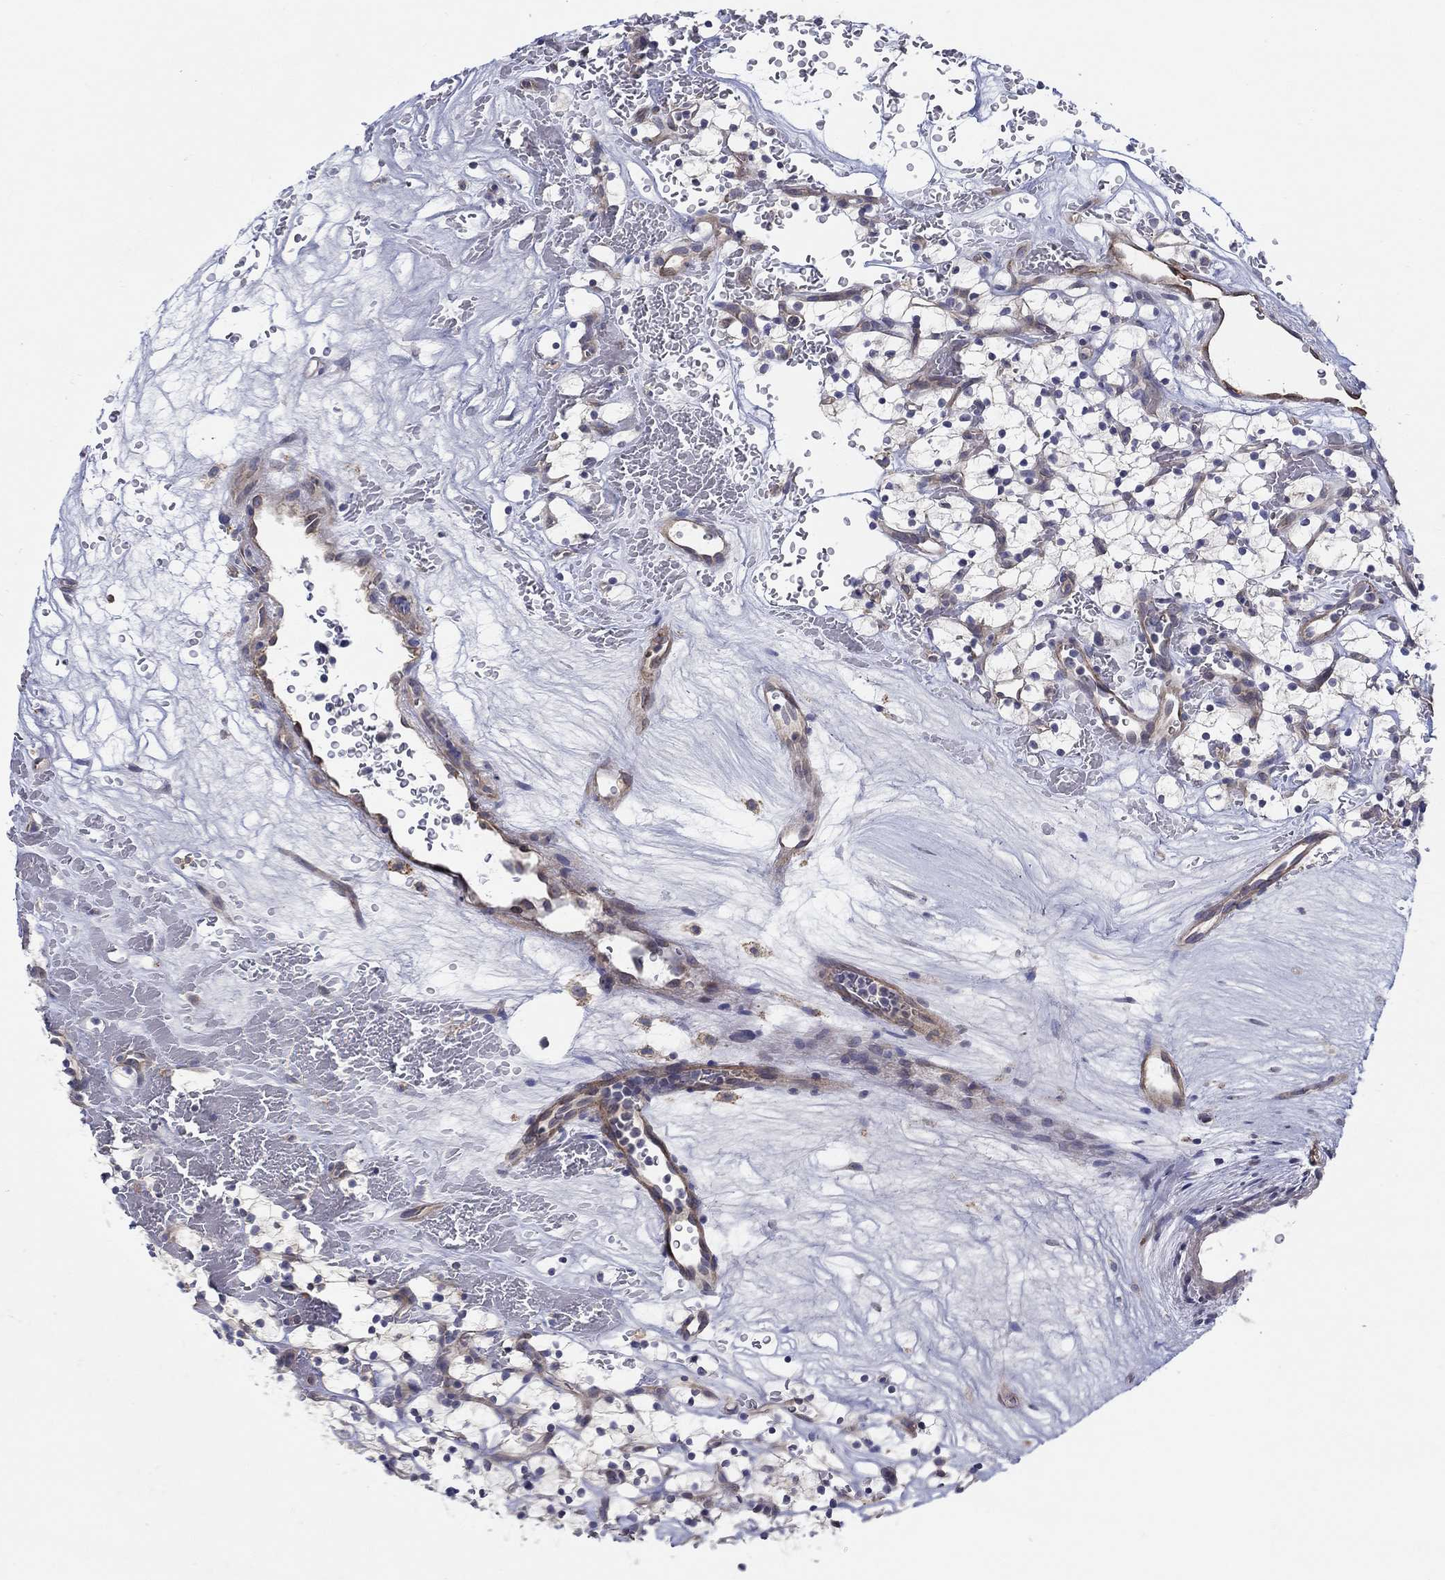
{"staining": {"intensity": "negative", "quantity": "none", "location": "none"}, "tissue": "renal cancer", "cell_type": "Tumor cells", "image_type": "cancer", "snomed": [{"axis": "morphology", "description": "Adenocarcinoma, NOS"}, {"axis": "topography", "description": "Kidney"}], "caption": "This micrograph is of renal adenocarcinoma stained with immunohistochemistry (IHC) to label a protein in brown with the nuclei are counter-stained blue. There is no staining in tumor cells. (DAB immunohistochemistry, high magnification).", "gene": "ERMP1", "patient": {"sex": "female", "age": 64}}